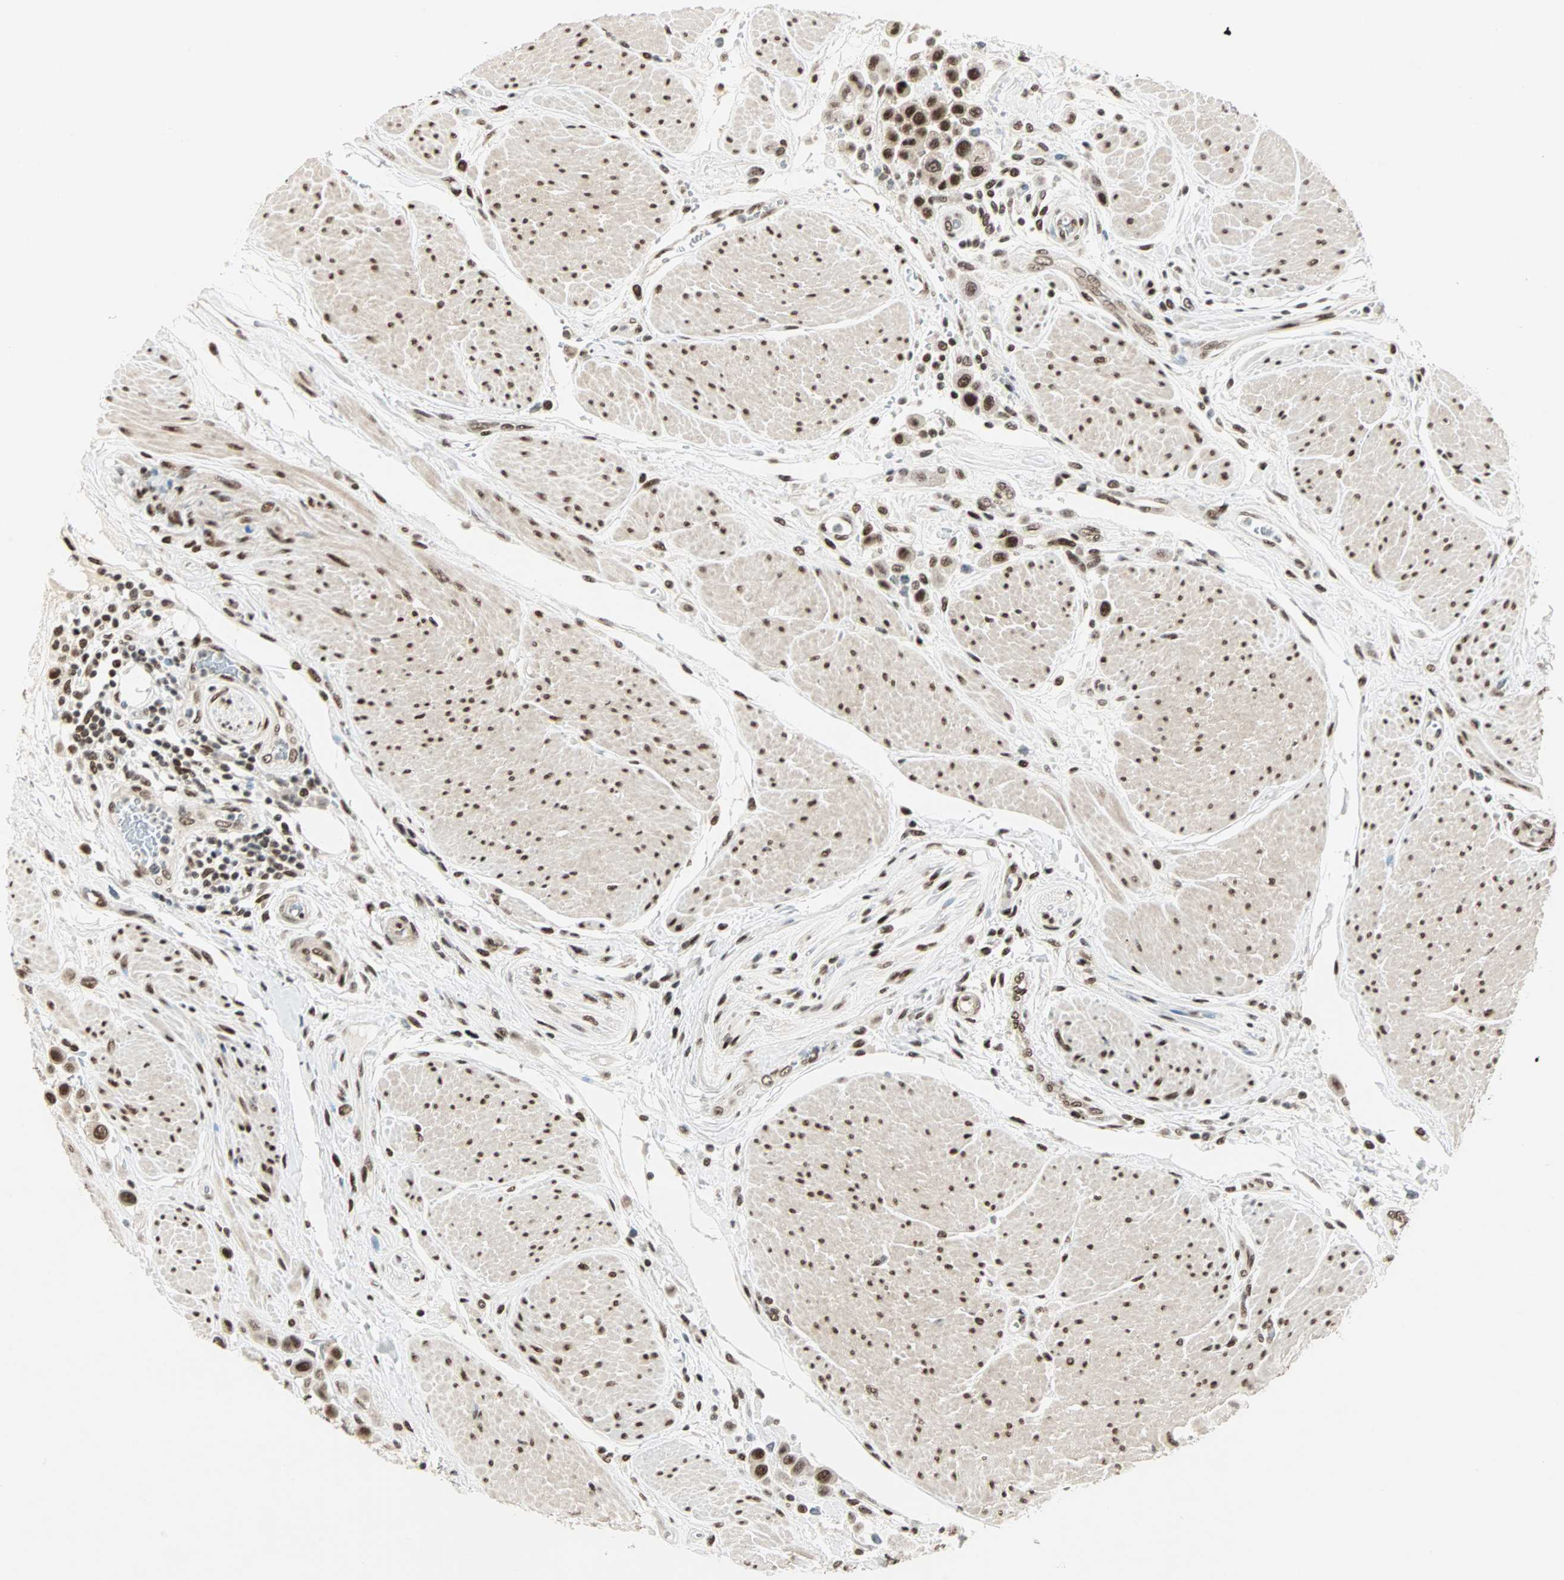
{"staining": {"intensity": "strong", "quantity": ">75%", "location": "nuclear"}, "tissue": "urothelial cancer", "cell_type": "Tumor cells", "image_type": "cancer", "snomed": [{"axis": "morphology", "description": "Urothelial carcinoma, High grade"}, {"axis": "topography", "description": "Urinary bladder"}], "caption": "Urothelial cancer stained with a protein marker exhibits strong staining in tumor cells.", "gene": "BLM", "patient": {"sex": "male", "age": 50}}